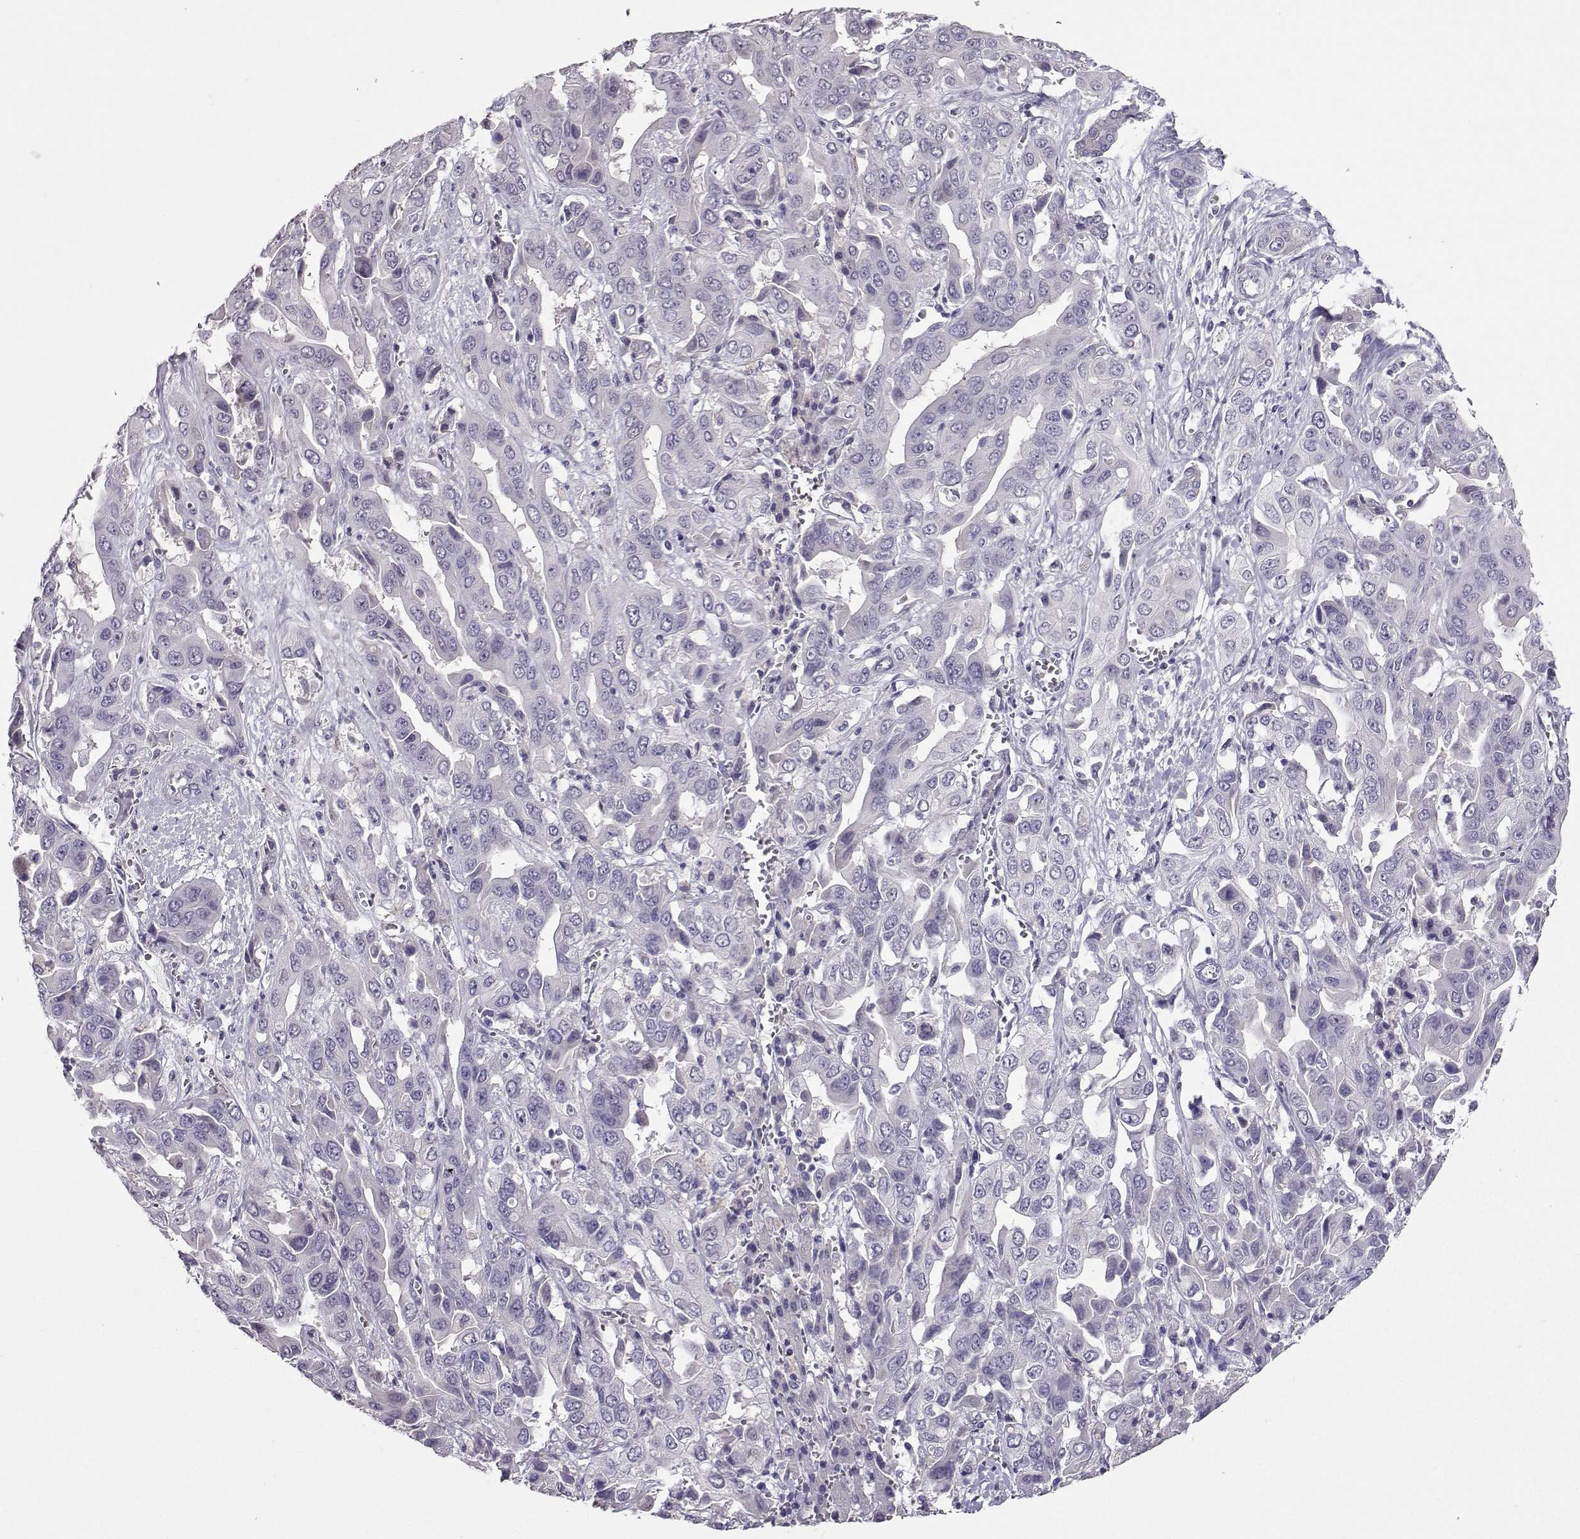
{"staining": {"intensity": "negative", "quantity": "none", "location": "none"}, "tissue": "liver cancer", "cell_type": "Tumor cells", "image_type": "cancer", "snomed": [{"axis": "morphology", "description": "Cholangiocarcinoma"}, {"axis": "topography", "description": "Liver"}], "caption": "Immunohistochemistry (IHC) image of neoplastic tissue: human liver cancer (cholangiocarcinoma) stained with DAB (3,3'-diaminobenzidine) exhibits no significant protein positivity in tumor cells.", "gene": "CARTPT", "patient": {"sex": "female", "age": 52}}